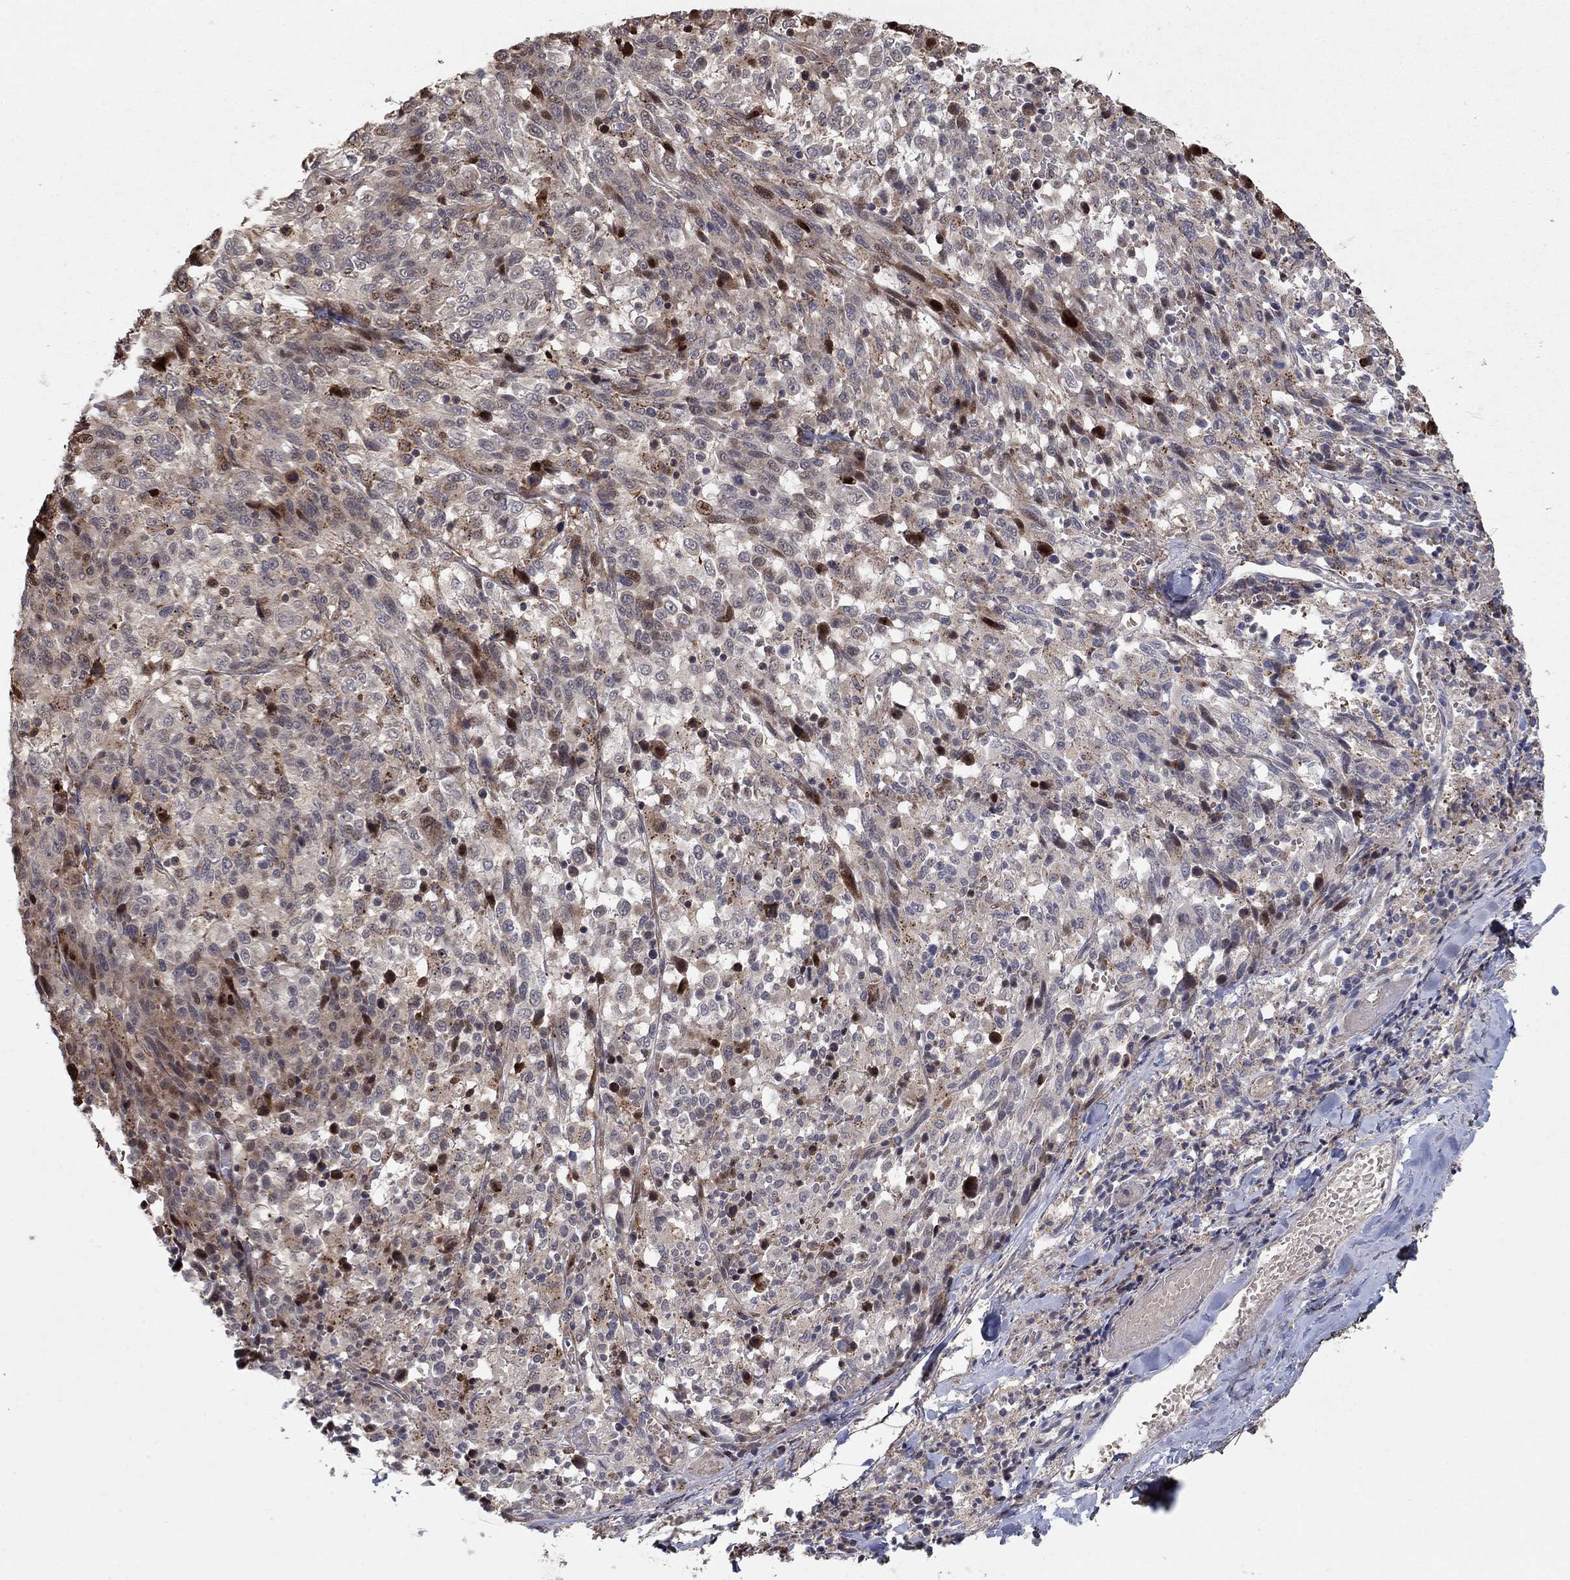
{"staining": {"intensity": "weak", "quantity": "25%-75%", "location": "cytoplasmic/membranous"}, "tissue": "melanoma", "cell_type": "Tumor cells", "image_type": "cancer", "snomed": [{"axis": "morphology", "description": "Malignant melanoma, NOS"}, {"axis": "topography", "description": "Skin"}], "caption": "Protein staining of malignant melanoma tissue reveals weak cytoplasmic/membranous expression in approximately 25%-75% of tumor cells.", "gene": "LPCAT4", "patient": {"sex": "female", "age": 91}}